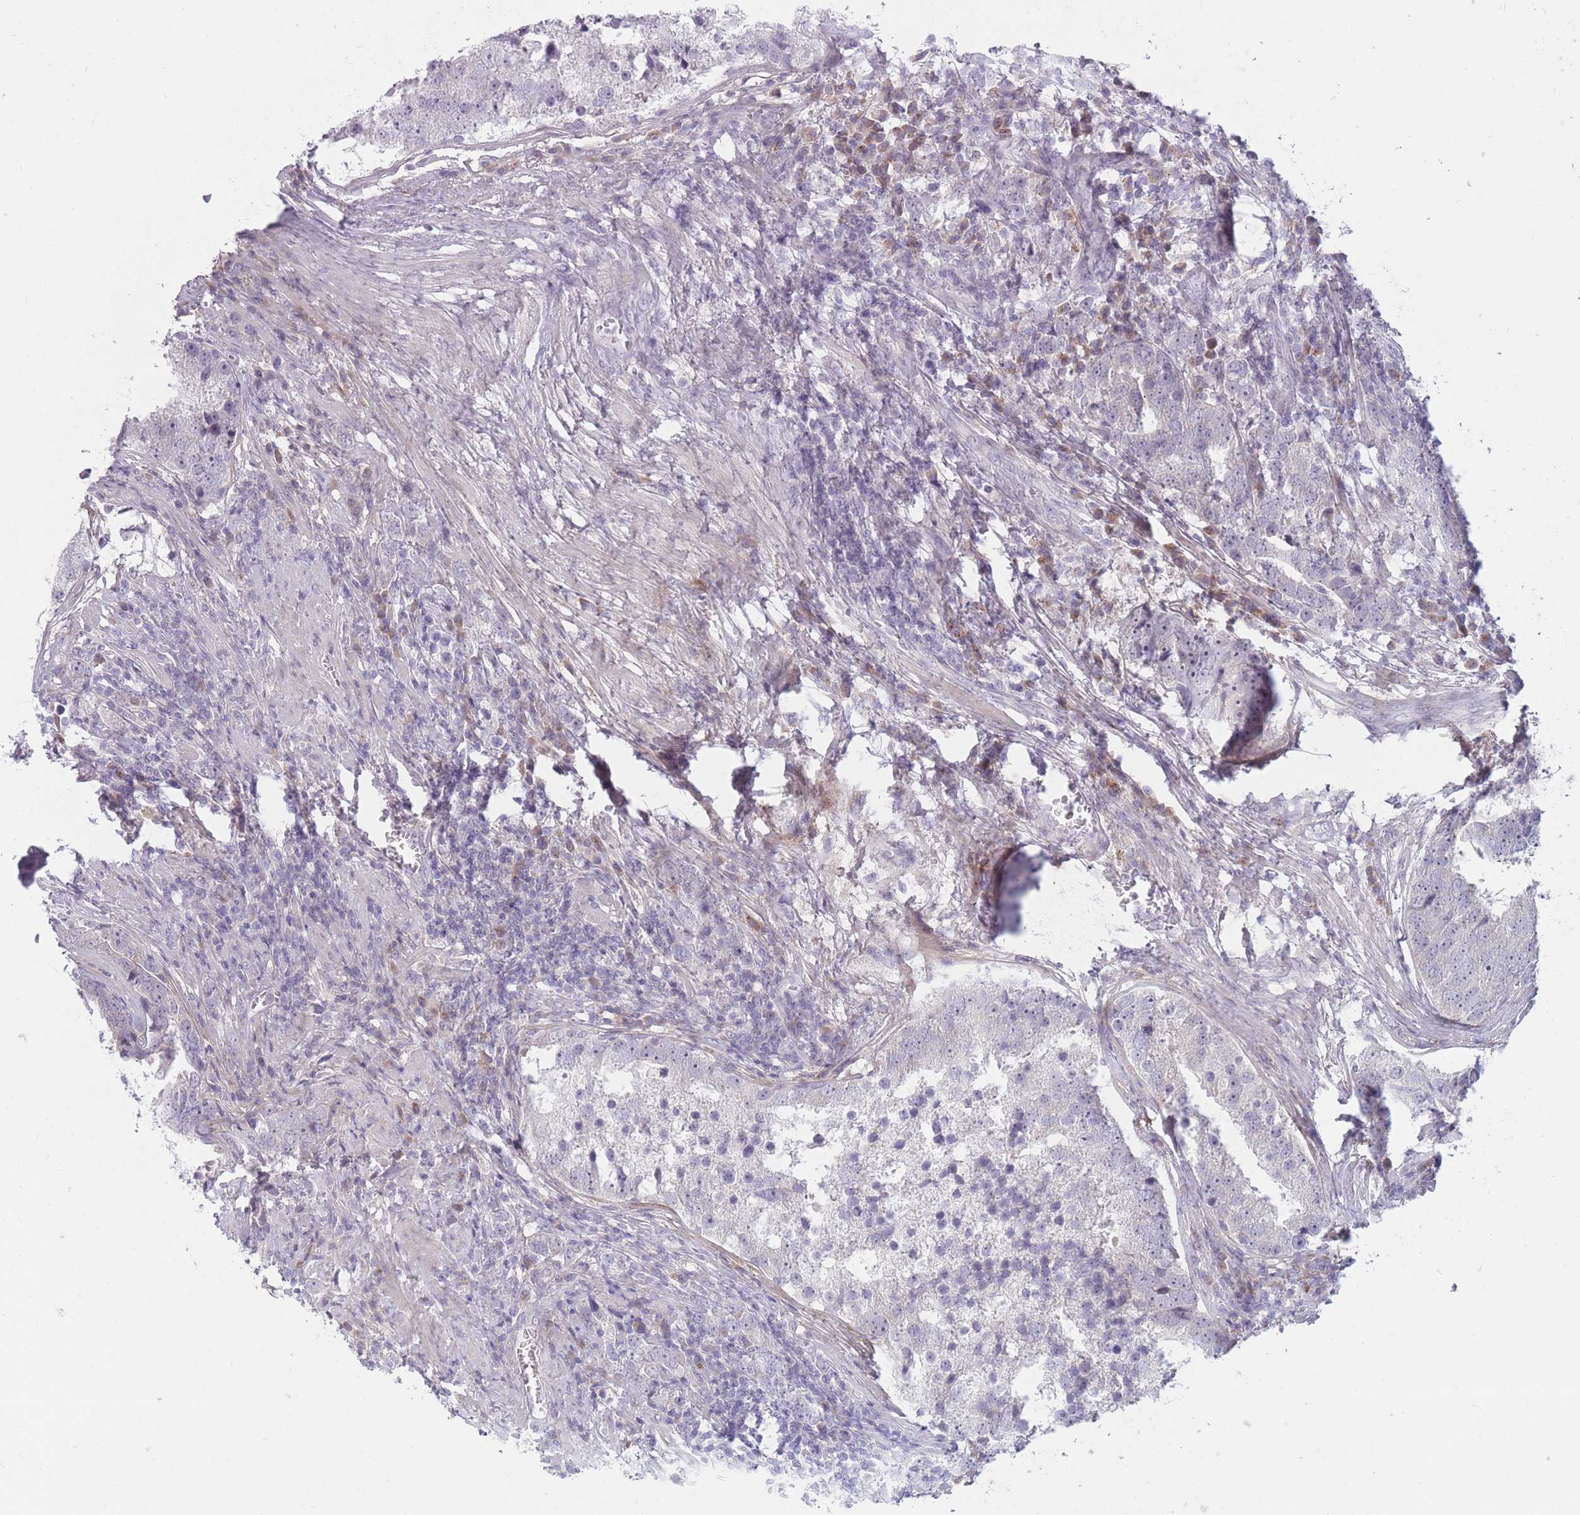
{"staining": {"intensity": "negative", "quantity": "none", "location": "none"}, "tissue": "prostate cancer", "cell_type": "Tumor cells", "image_type": "cancer", "snomed": [{"axis": "morphology", "description": "Adenocarcinoma, High grade"}, {"axis": "topography", "description": "Prostate"}], "caption": "There is no significant positivity in tumor cells of adenocarcinoma (high-grade) (prostate). Nuclei are stained in blue.", "gene": "PAIP2B", "patient": {"sex": "male", "age": 71}}